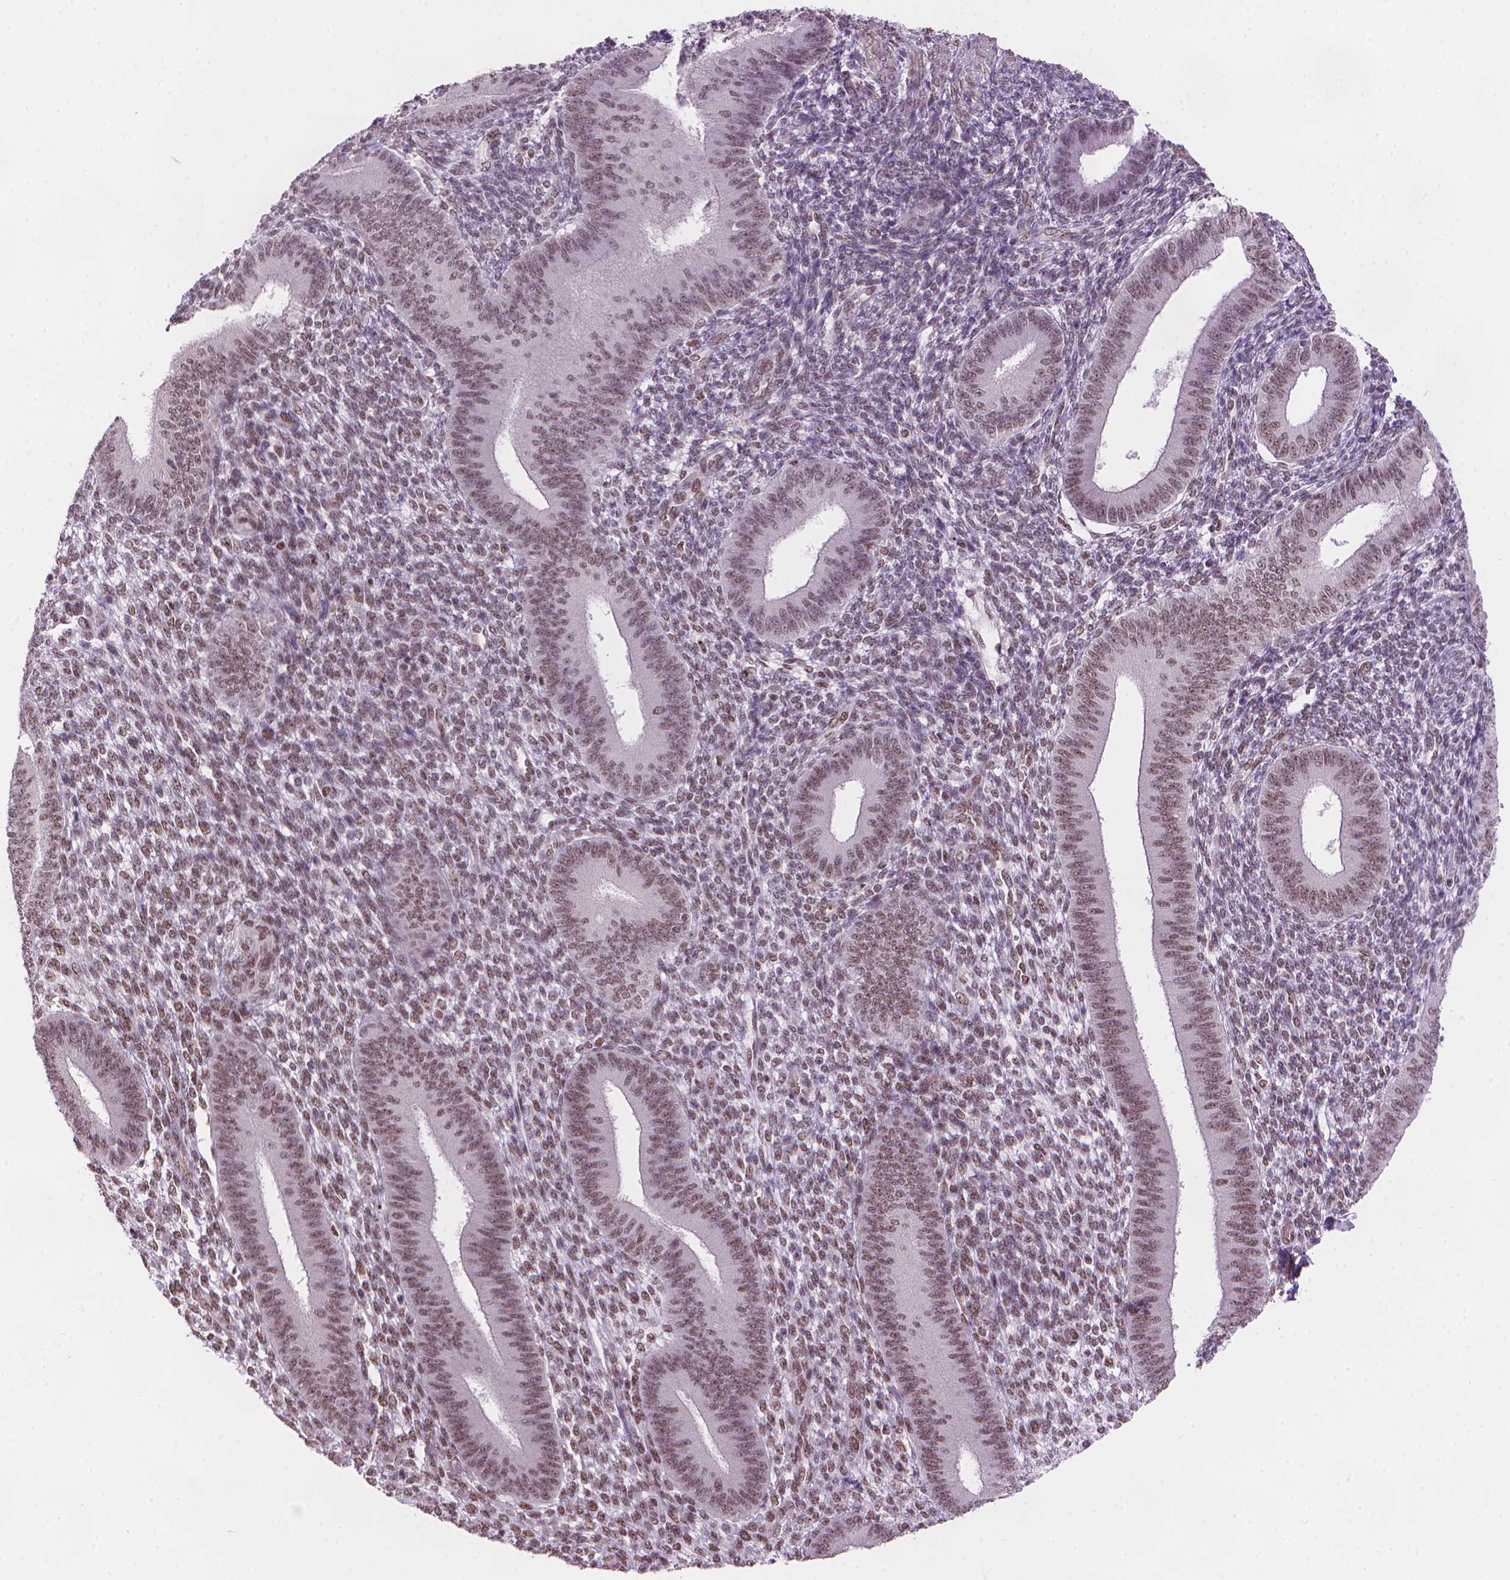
{"staining": {"intensity": "moderate", "quantity": "25%-75%", "location": "nuclear"}, "tissue": "endometrium", "cell_type": "Cells in endometrial stroma", "image_type": "normal", "snomed": [{"axis": "morphology", "description": "Normal tissue, NOS"}, {"axis": "topography", "description": "Endometrium"}], "caption": "Protein staining demonstrates moderate nuclear expression in about 25%-75% of cells in endometrial stroma in unremarkable endometrium.", "gene": "UBN1", "patient": {"sex": "female", "age": 39}}